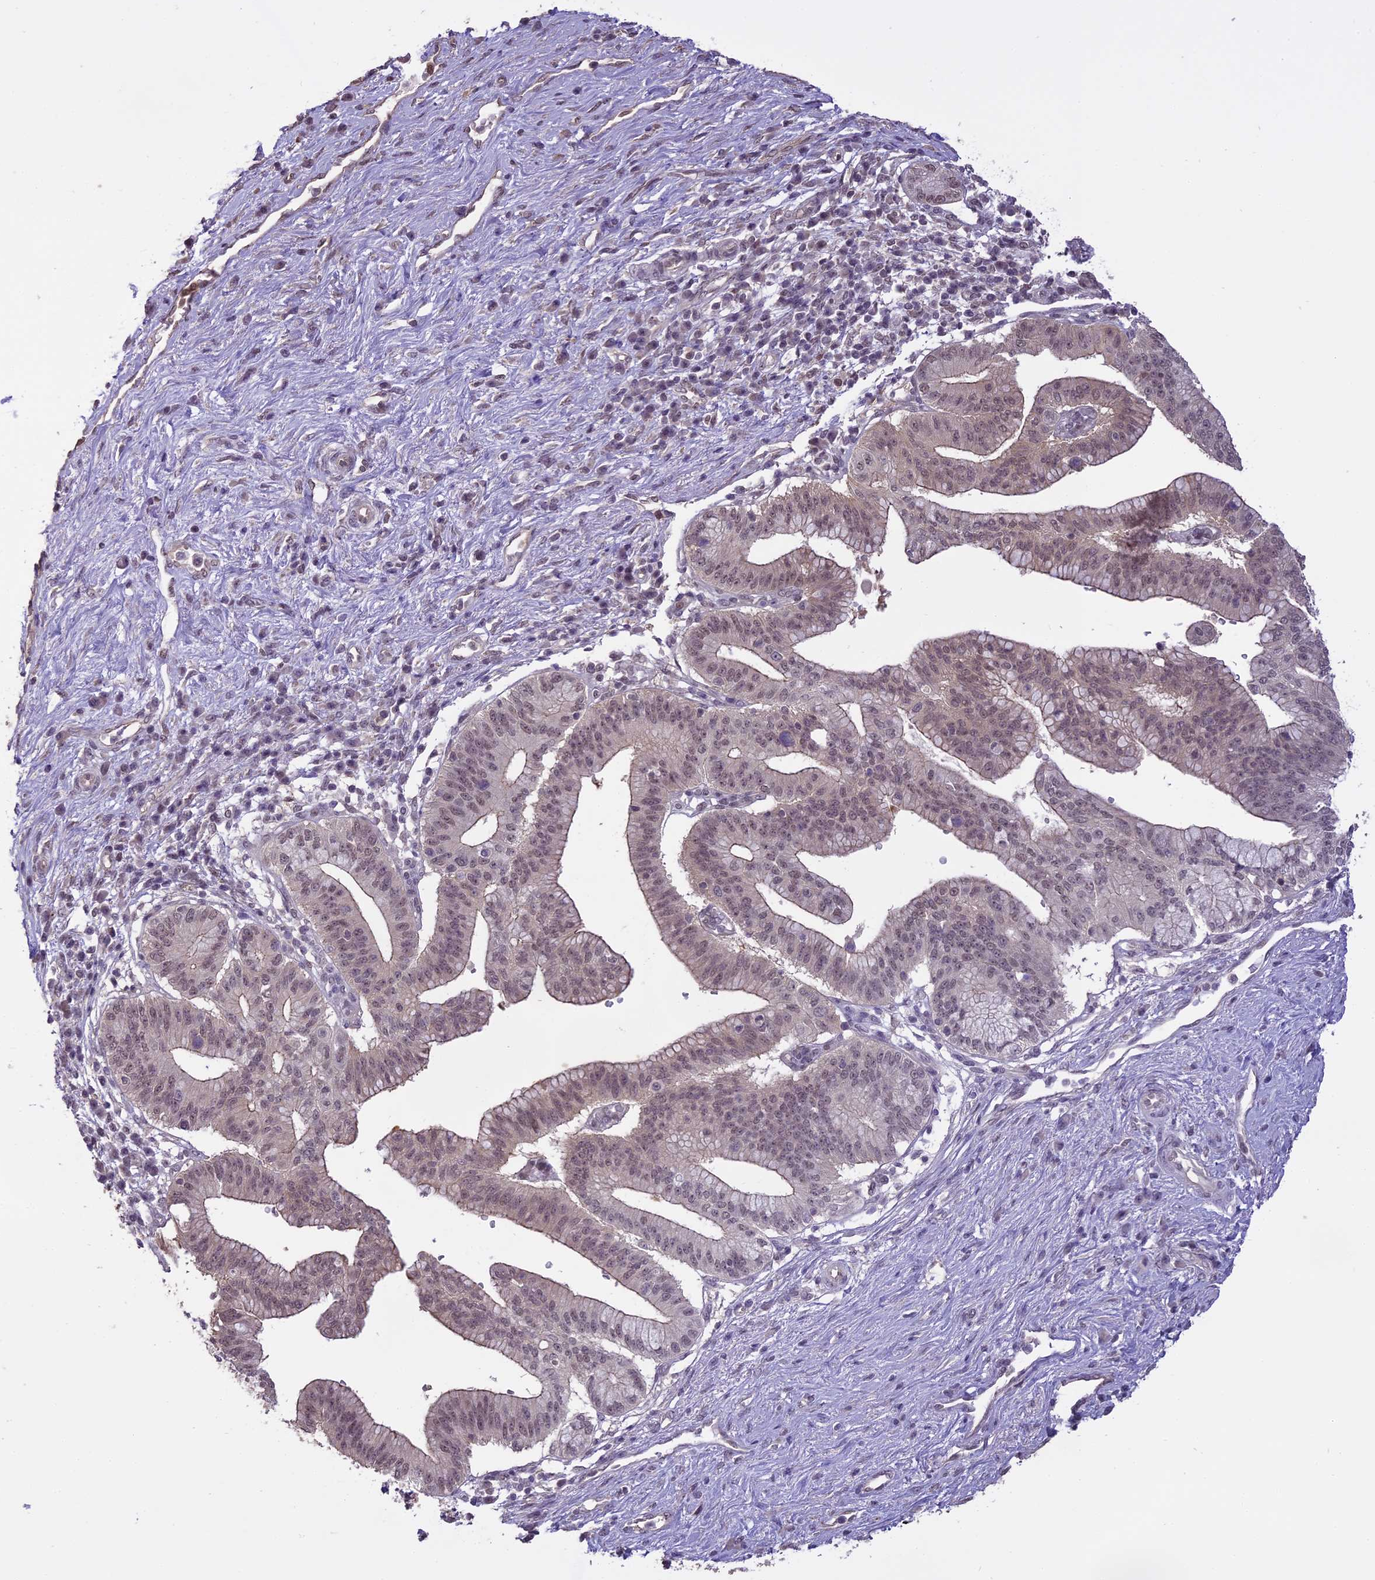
{"staining": {"intensity": "weak", "quantity": ">75%", "location": "cytoplasmic/membranous,nuclear"}, "tissue": "pancreatic cancer", "cell_type": "Tumor cells", "image_type": "cancer", "snomed": [{"axis": "morphology", "description": "Adenocarcinoma, NOS"}, {"axis": "topography", "description": "Pancreas"}], "caption": "The histopathology image demonstrates a brown stain indicating the presence of a protein in the cytoplasmic/membranous and nuclear of tumor cells in pancreatic cancer (adenocarcinoma).", "gene": "TIGD7", "patient": {"sex": "male", "age": 68}}